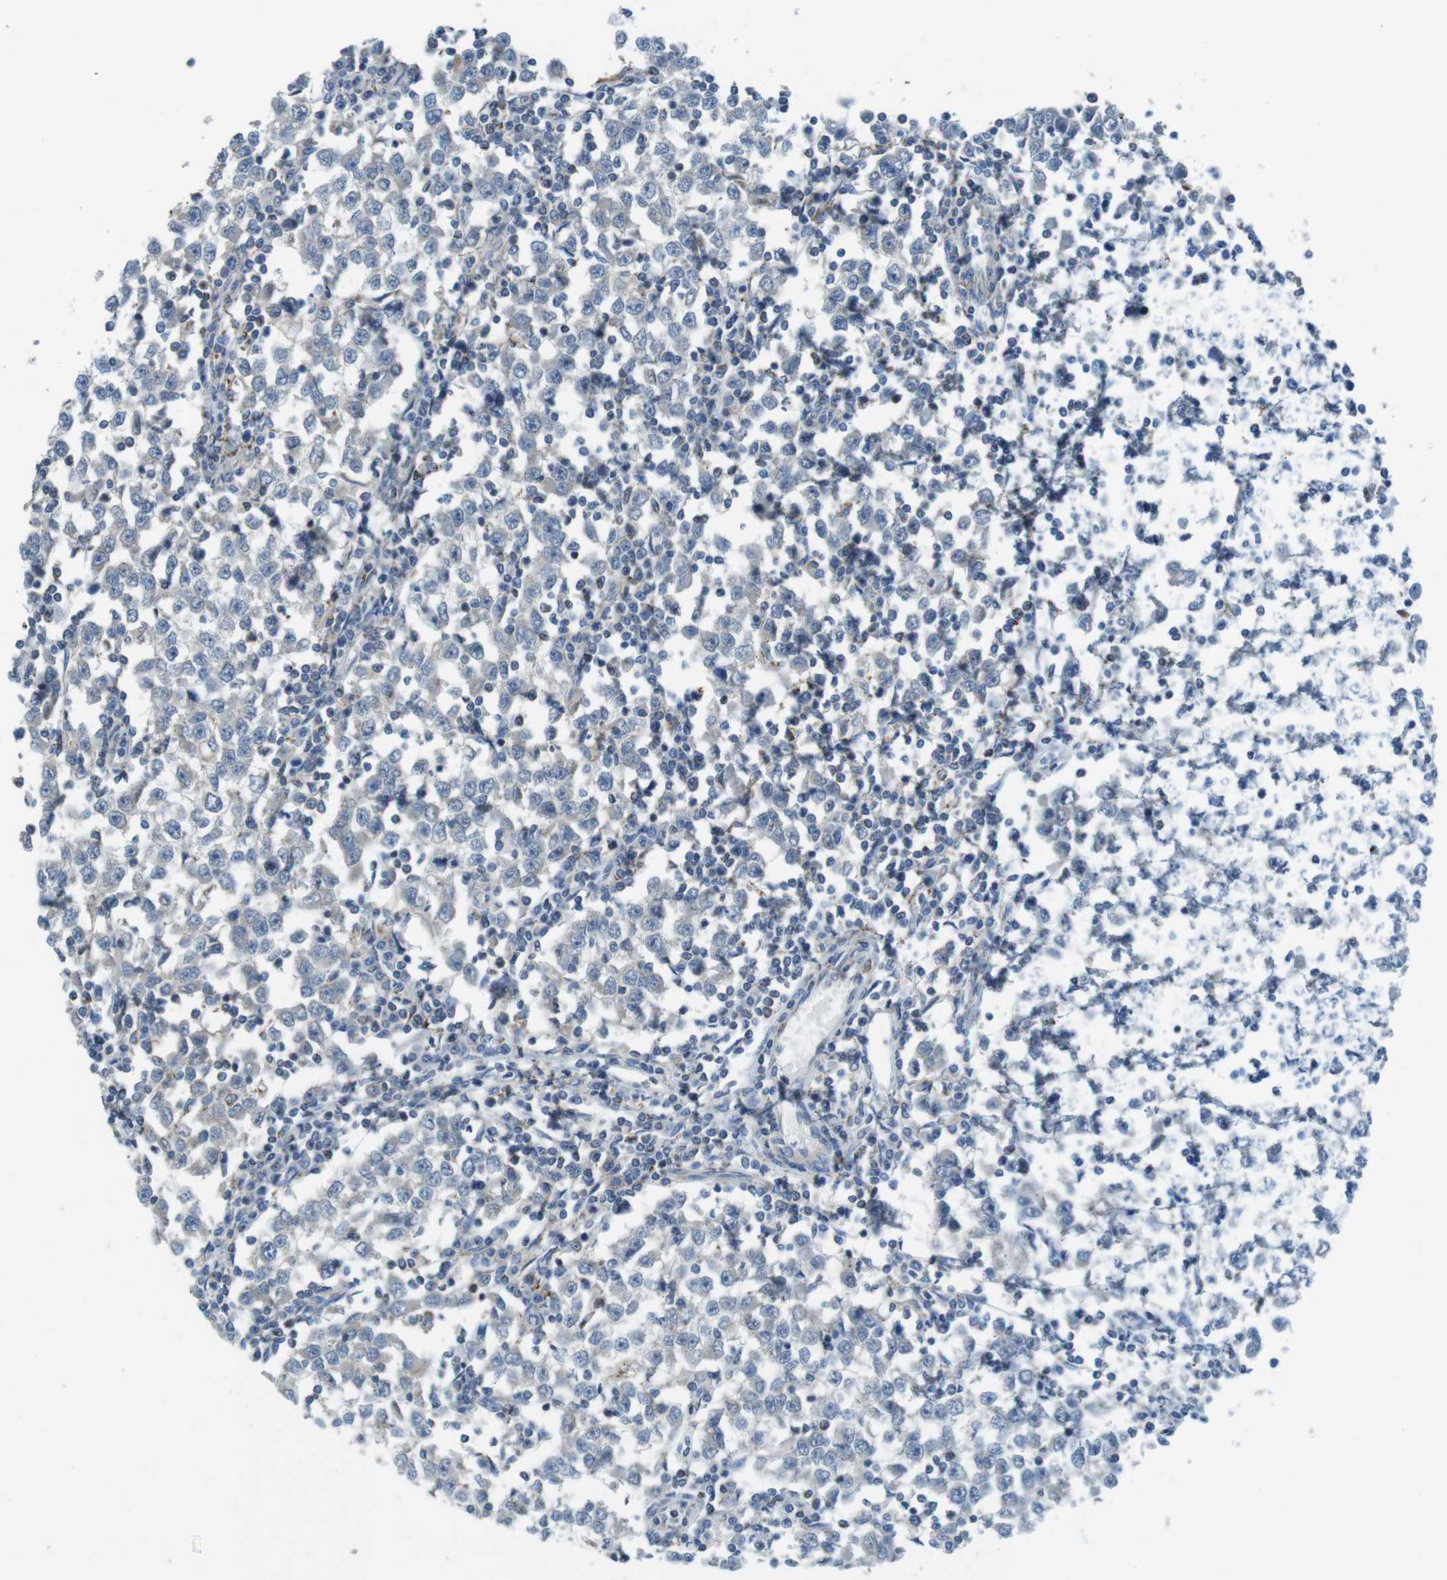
{"staining": {"intensity": "negative", "quantity": "none", "location": "none"}, "tissue": "testis cancer", "cell_type": "Tumor cells", "image_type": "cancer", "snomed": [{"axis": "morphology", "description": "Seminoma, NOS"}, {"axis": "topography", "description": "Testis"}], "caption": "An IHC photomicrograph of seminoma (testis) is shown. There is no staining in tumor cells of seminoma (testis). (DAB (3,3'-diaminobenzidine) immunohistochemistry (IHC), high magnification).", "gene": "GRIK2", "patient": {"sex": "male", "age": 65}}